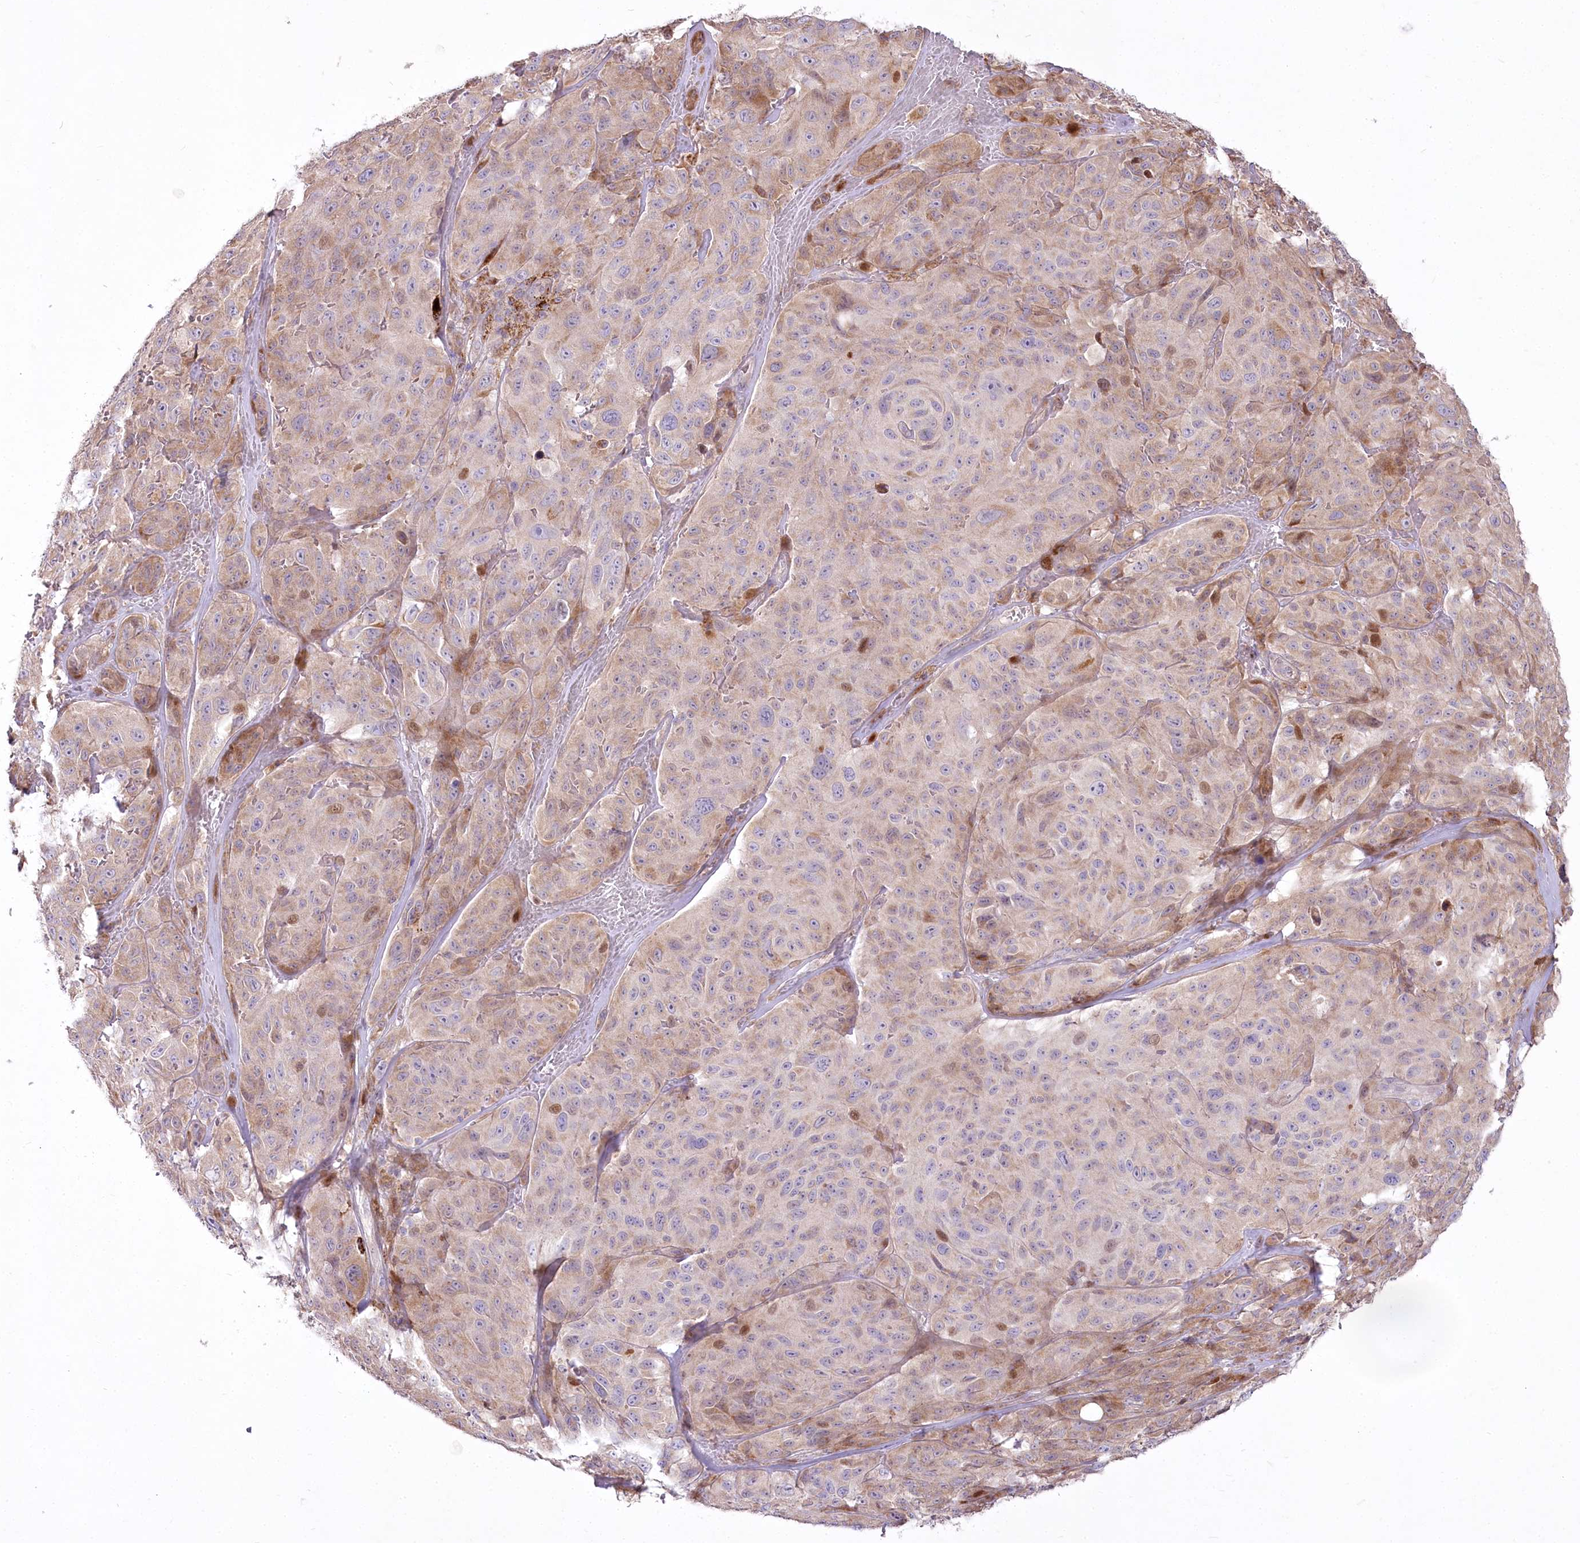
{"staining": {"intensity": "moderate", "quantity": "<25%", "location": "cytoplasmic/membranous,nuclear"}, "tissue": "melanoma", "cell_type": "Tumor cells", "image_type": "cancer", "snomed": [{"axis": "morphology", "description": "Malignant melanoma, NOS"}, {"axis": "topography", "description": "Skin"}], "caption": "The image reveals a brown stain indicating the presence of a protein in the cytoplasmic/membranous and nuclear of tumor cells in melanoma. Nuclei are stained in blue.", "gene": "CEP164", "patient": {"sex": "male", "age": 66}}